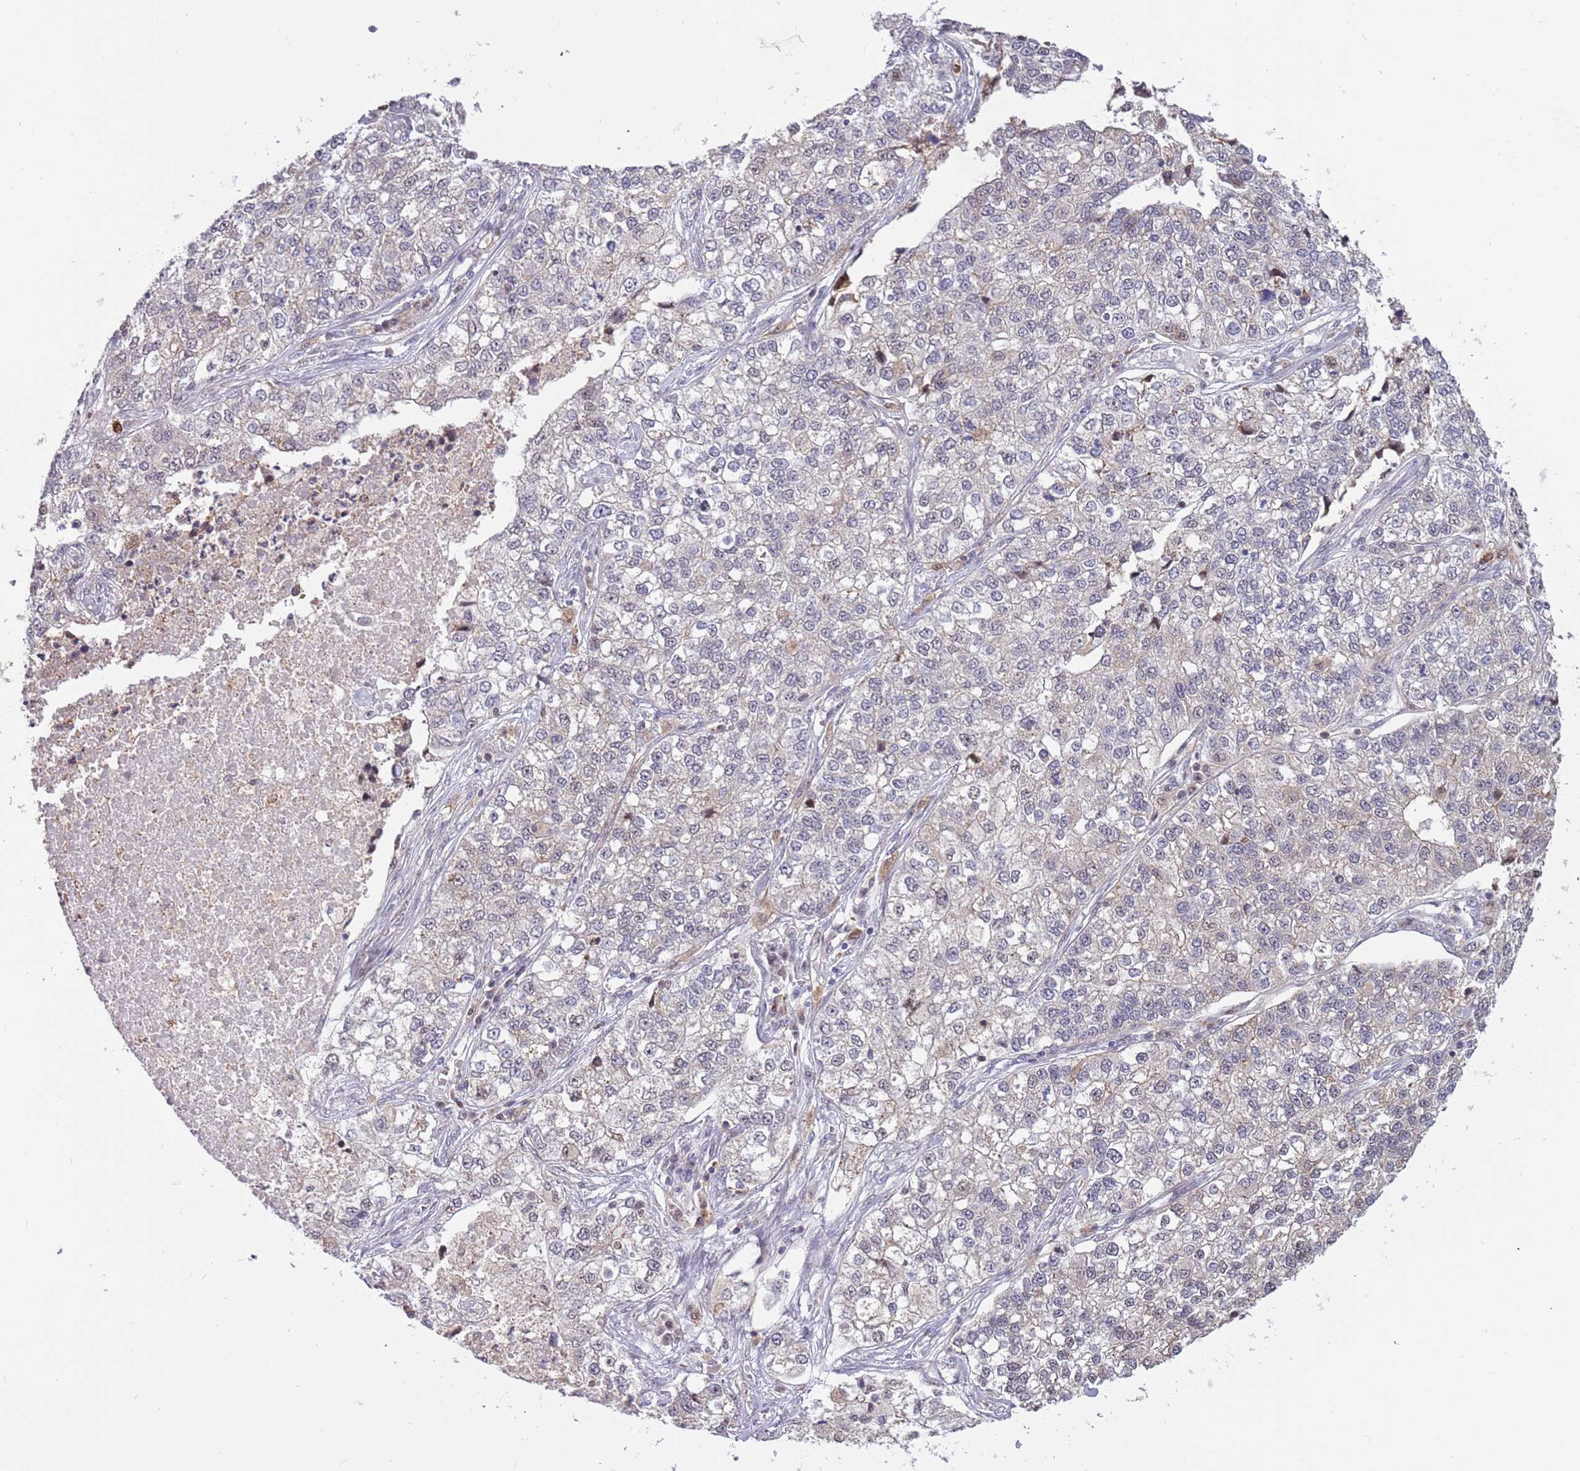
{"staining": {"intensity": "negative", "quantity": "none", "location": "none"}, "tissue": "lung cancer", "cell_type": "Tumor cells", "image_type": "cancer", "snomed": [{"axis": "morphology", "description": "Adenocarcinoma, NOS"}, {"axis": "topography", "description": "Lung"}], "caption": "A photomicrograph of human lung cancer (adenocarcinoma) is negative for staining in tumor cells.", "gene": "CCNJL", "patient": {"sex": "male", "age": 49}}